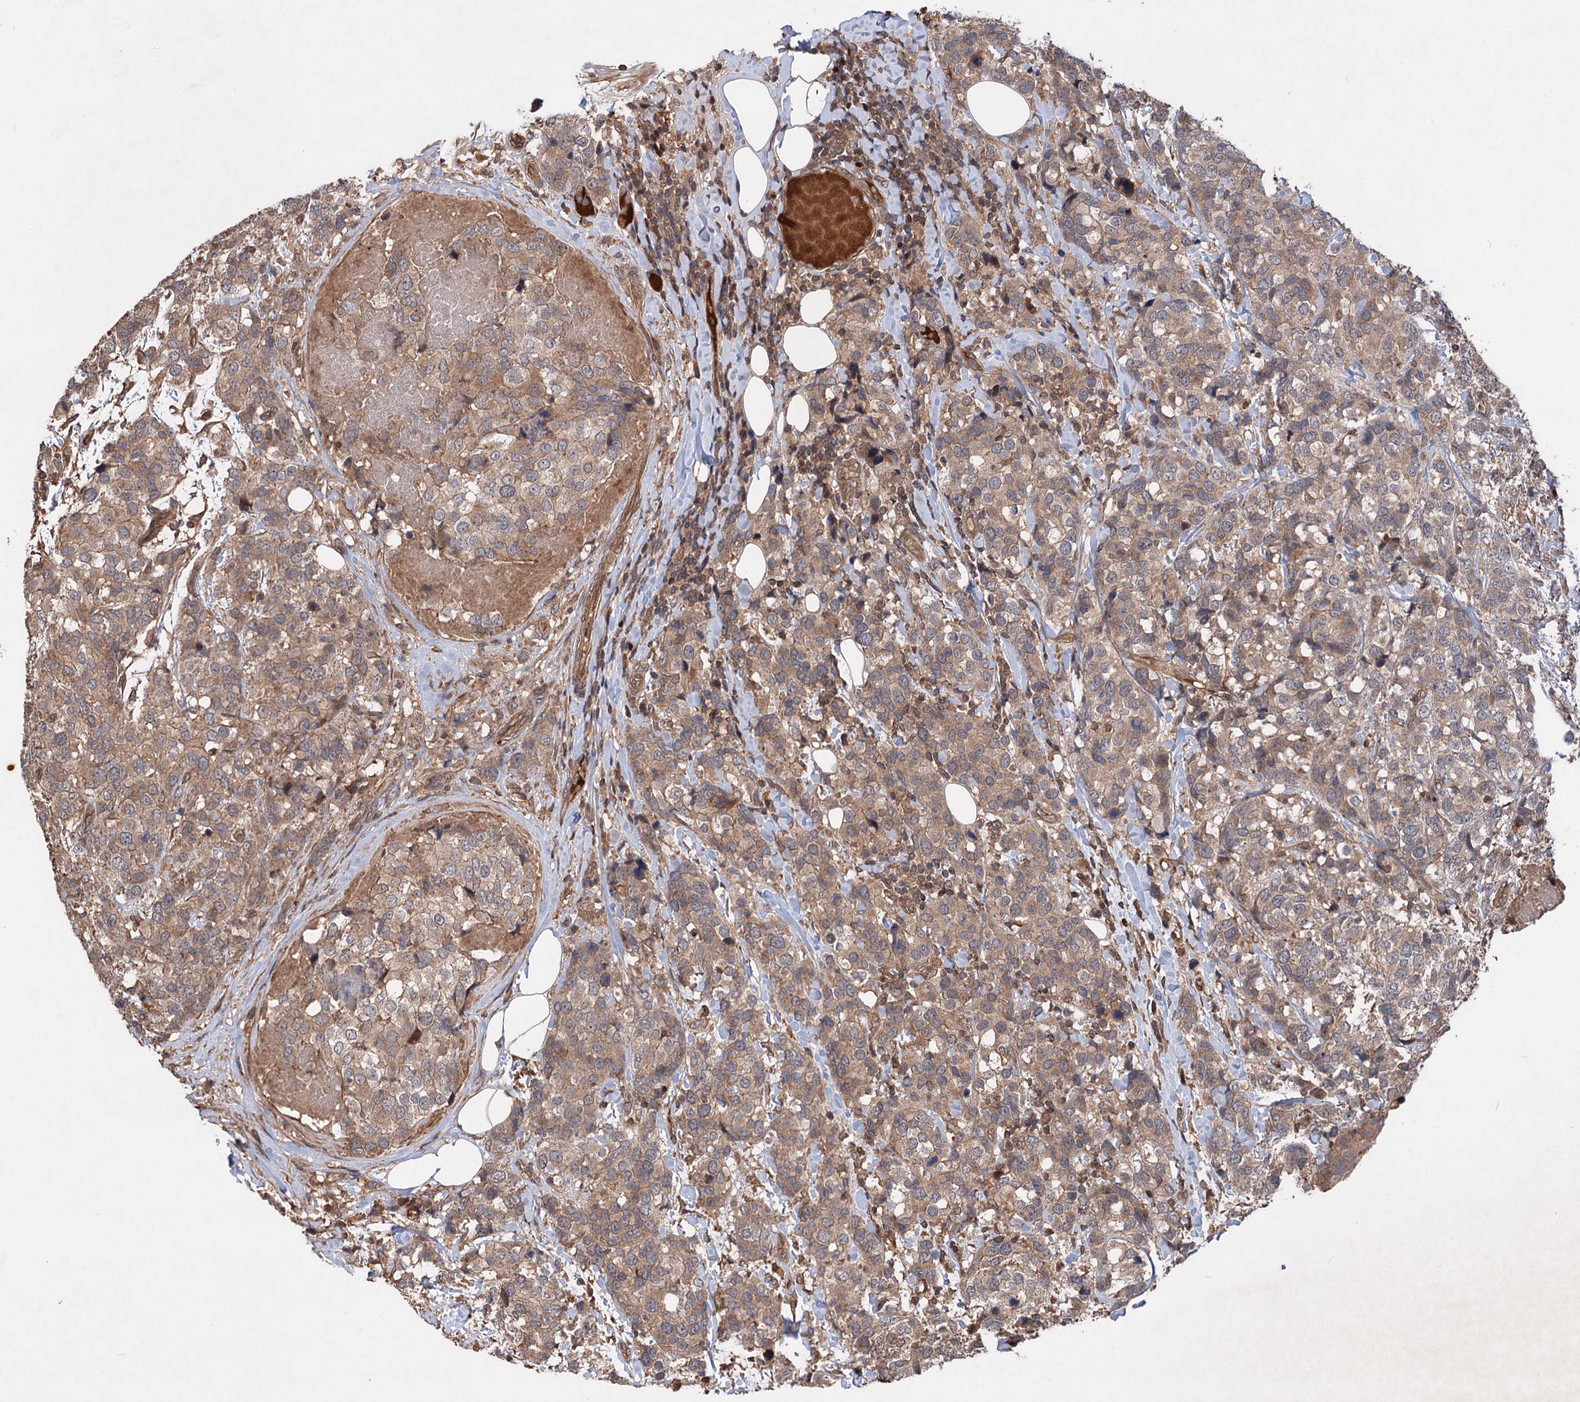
{"staining": {"intensity": "moderate", "quantity": ">75%", "location": "cytoplasmic/membranous"}, "tissue": "breast cancer", "cell_type": "Tumor cells", "image_type": "cancer", "snomed": [{"axis": "morphology", "description": "Lobular carcinoma"}, {"axis": "topography", "description": "Breast"}], "caption": "Breast lobular carcinoma tissue demonstrates moderate cytoplasmic/membranous positivity in approximately >75% of tumor cells, visualized by immunohistochemistry. (brown staining indicates protein expression, while blue staining denotes nuclei).", "gene": "ADK", "patient": {"sex": "female", "age": 59}}